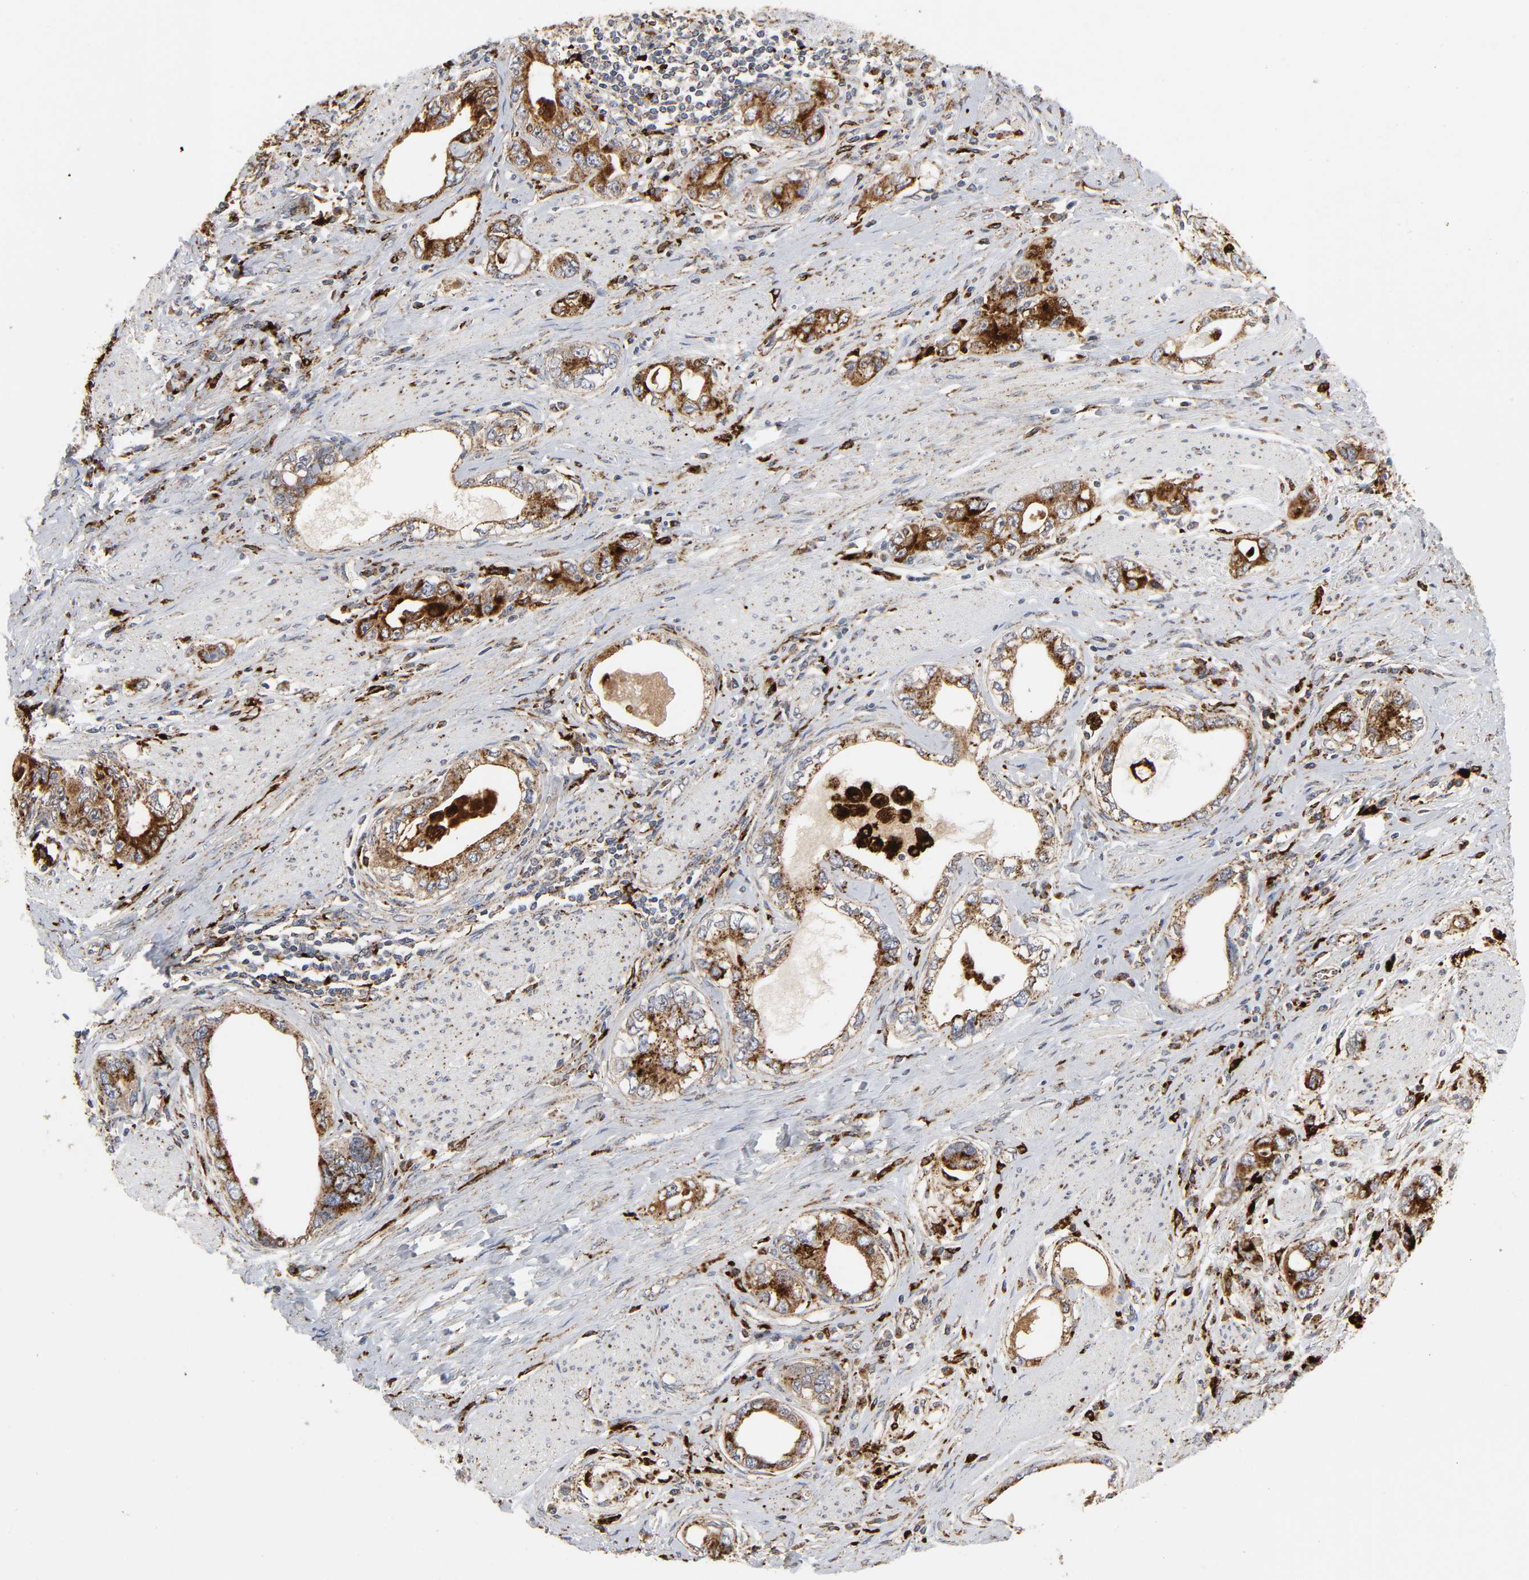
{"staining": {"intensity": "strong", "quantity": ">75%", "location": "cytoplasmic/membranous"}, "tissue": "stomach cancer", "cell_type": "Tumor cells", "image_type": "cancer", "snomed": [{"axis": "morphology", "description": "Adenocarcinoma, NOS"}, {"axis": "topography", "description": "Stomach, lower"}], "caption": "Immunohistochemical staining of human stomach cancer shows high levels of strong cytoplasmic/membranous expression in approximately >75% of tumor cells. Nuclei are stained in blue.", "gene": "PSAP", "patient": {"sex": "female", "age": 93}}